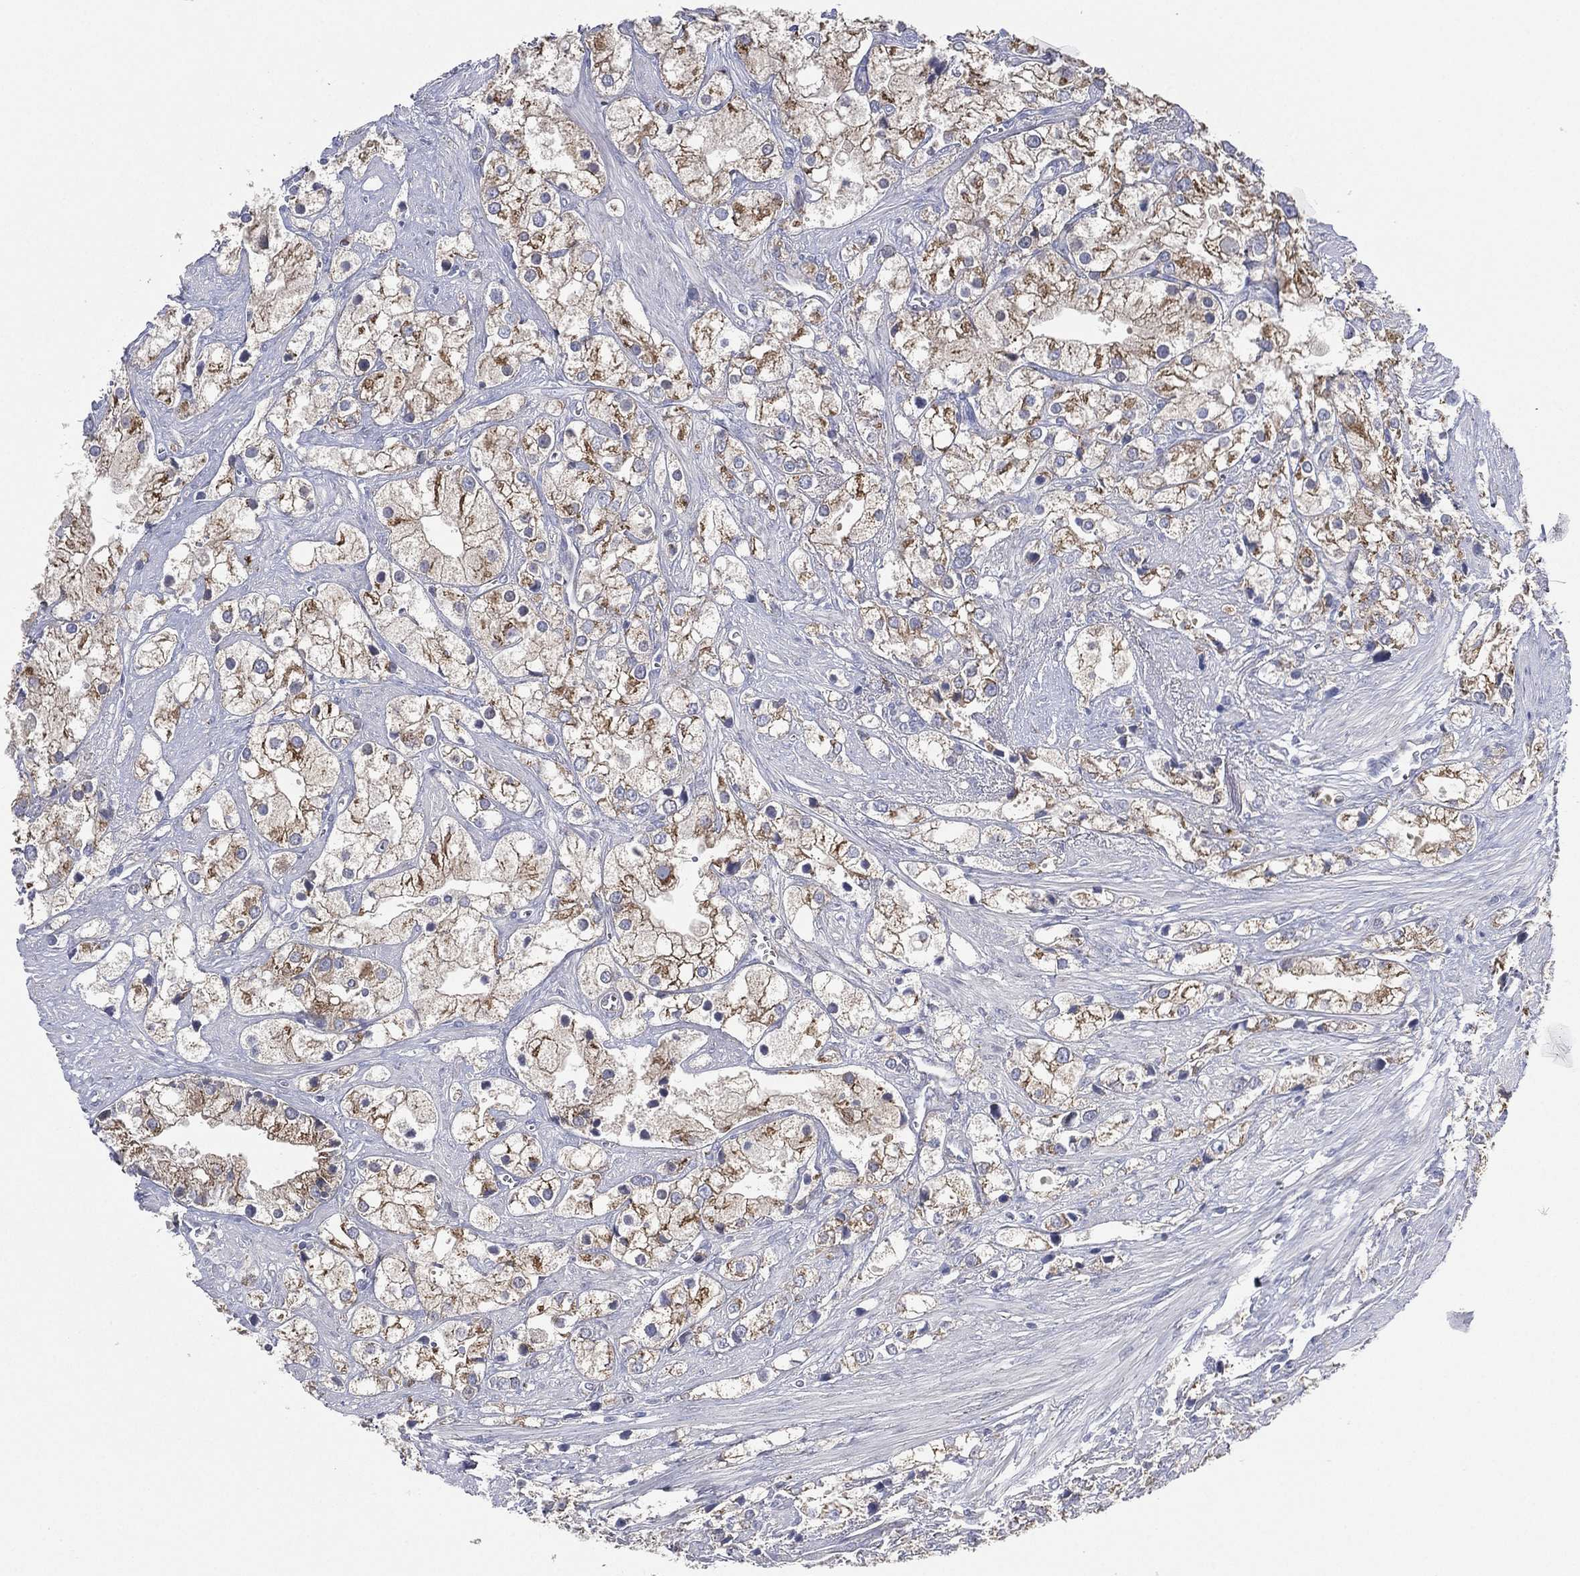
{"staining": {"intensity": "strong", "quantity": "25%-75%", "location": "cytoplasmic/membranous"}, "tissue": "prostate cancer", "cell_type": "Tumor cells", "image_type": "cancer", "snomed": [{"axis": "morphology", "description": "Adenocarcinoma, NOS"}, {"axis": "topography", "description": "Prostate and seminal vesicle, NOS"}, {"axis": "topography", "description": "Prostate"}], "caption": "Prostate cancer (adenocarcinoma) stained with IHC shows strong cytoplasmic/membranous expression in approximately 25%-75% of tumor cells. The staining was performed using DAB (3,3'-diaminobenzidine), with brown indicating positive protein expression. Nuclei are stained blue with hematoxylin.", "gene": "ATP8A2", "patient": {"sex": "male", "age": 79}}